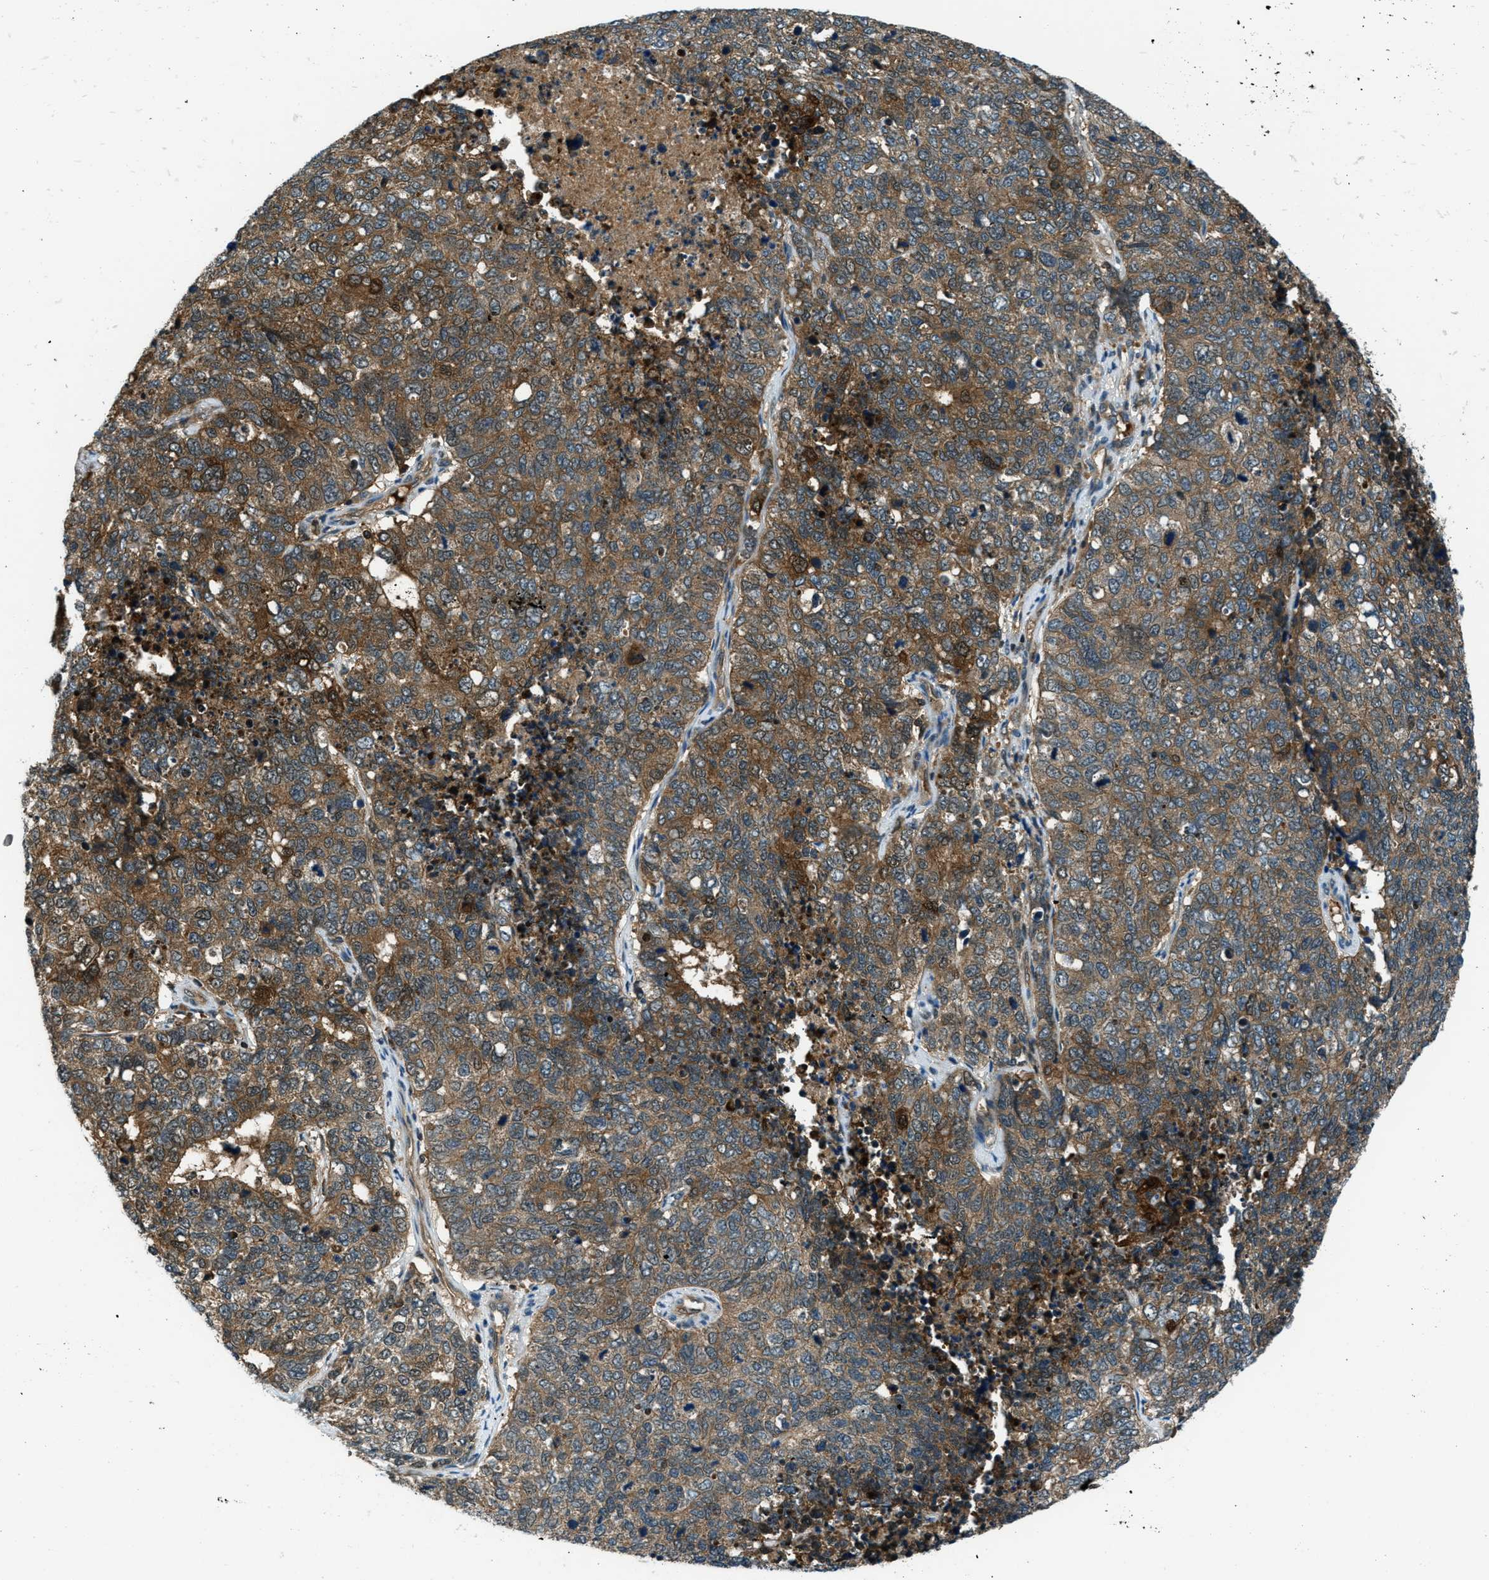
{"staining": {"intensity": "moderate", "quantity": ">75%", "location": "cytoplasmic/membranous"}, "tissue": "cervical cancer", "cell_type": "Tumor cells", "image_type": "cancer", "snomed": [{"axis": "morphology", "description": "Squamous cell carcinoma, NOS"}, {"axis": "topography", "description": "Cervix"}], "caption": "Cervical cancer stained with DAB (3,3'-diaminobenzidine) immunohistochemistry displays medium levels of moderate cytoplasmic/membranous staining in approximately >75% of tumor cells.", "gene": "HEBP2", "patient": {"sex": "female", "age": 63}}